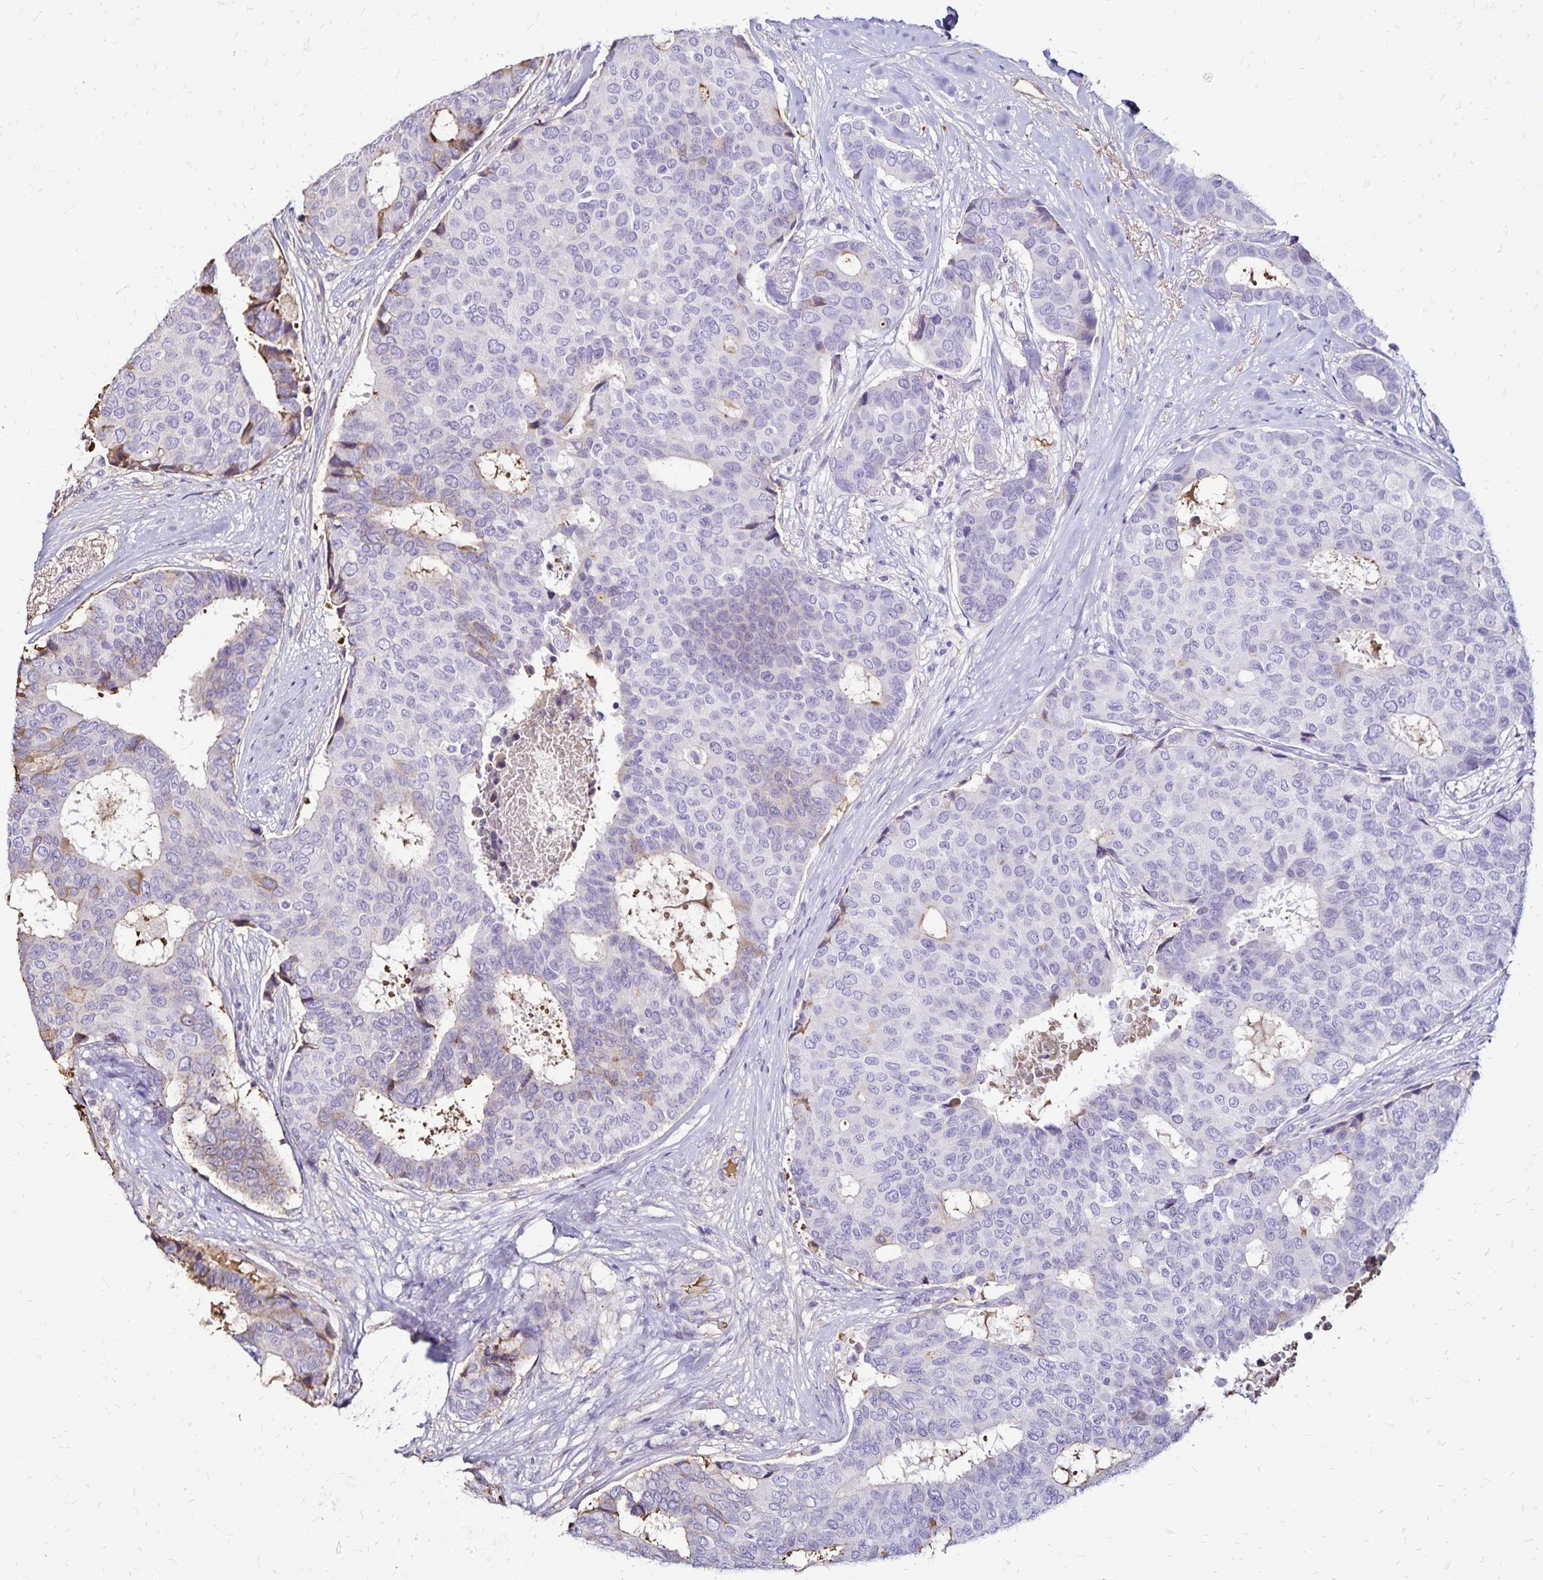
{"staining": {"intensity": "weak", "quantity": "<25%", "location": "cytoplasmic/membranous"}, "tissue": "breast cancer", "cell_type": "Tumor cells", "image_type": "cancer", "snomed": [{"axis": "morphology", "description": "Duct carcinoma"}, {"axis": "topography", "description": "Breast"}], "caption": "Immunohistochemical staining of human breast cancer (infiltrating ductal carcinoma) shows no significant positivity in tumor cells. The staining is performed using DAB (3,3'-diaminobenzidine) brown chromogen with nuclei counter-stained in using hematoxylin.", "gene": "KISS1", "patient": {"sex": "female", "age": 75}}